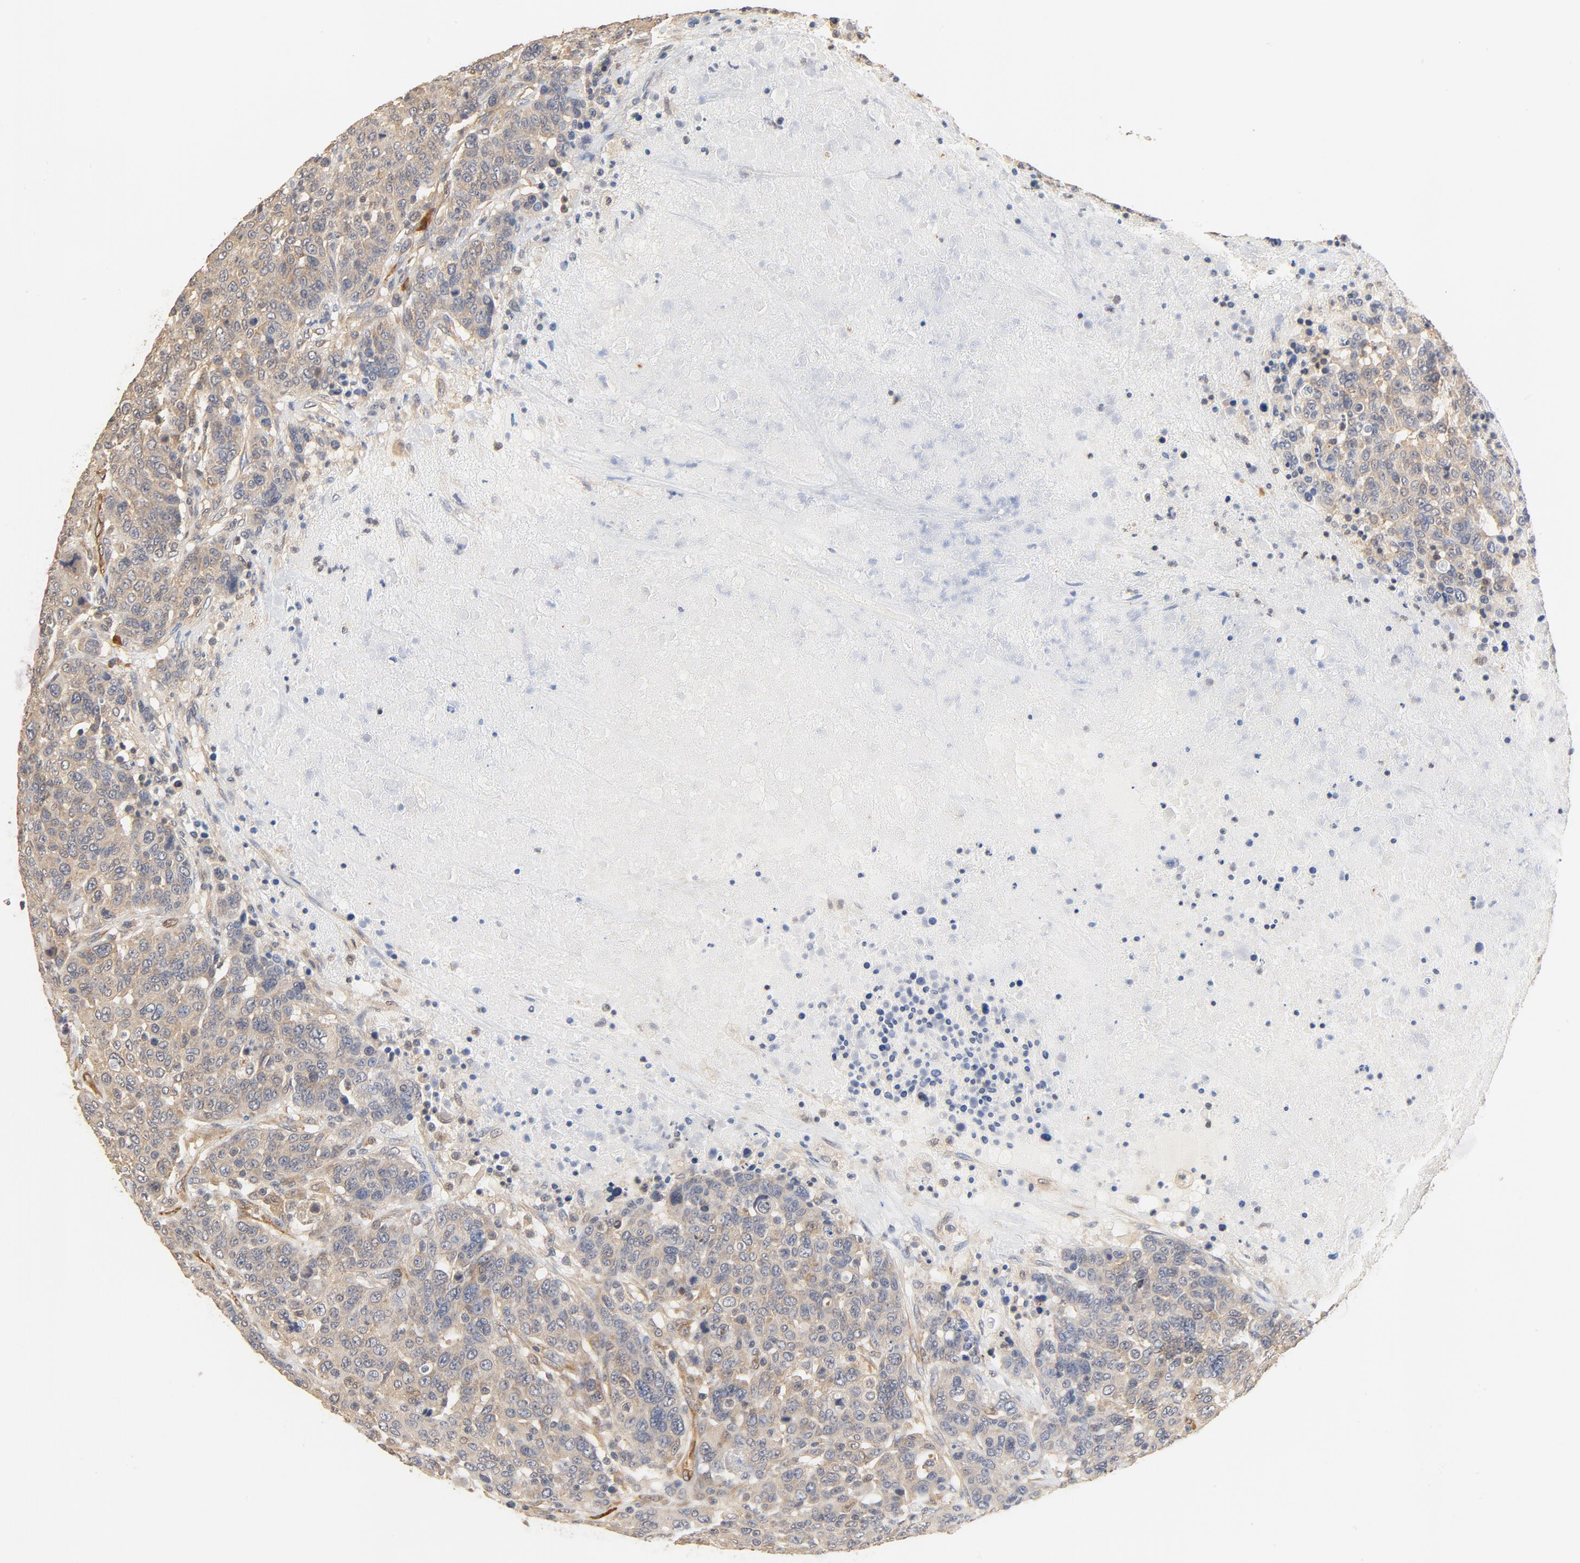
{"staining": {"intensity": "weak", "quantity": ">75%", "location": "cytoplasmic/membranous"}, "tissue": "breast cancer", "cell_type": "Tumor cells", "image_type": "cancer", "snomed": [{"axis": "morphology", "description": "Duct carcinoma"}, {"axis": "topography", "description": "Breast"}], "caption": "Brown immunohistochemical staining in invasive ductal carcinoma (breast) demonstrates weak cytoplasmic/membranous positivity in about >75% of tumor cells. The protein is stained brown, and the nuclei are stained in blue (DAB IHC with brightfield microscopy, high magnification).", "gene": "UBE2J1", "patient": {"sex": "female", "age": 37}}